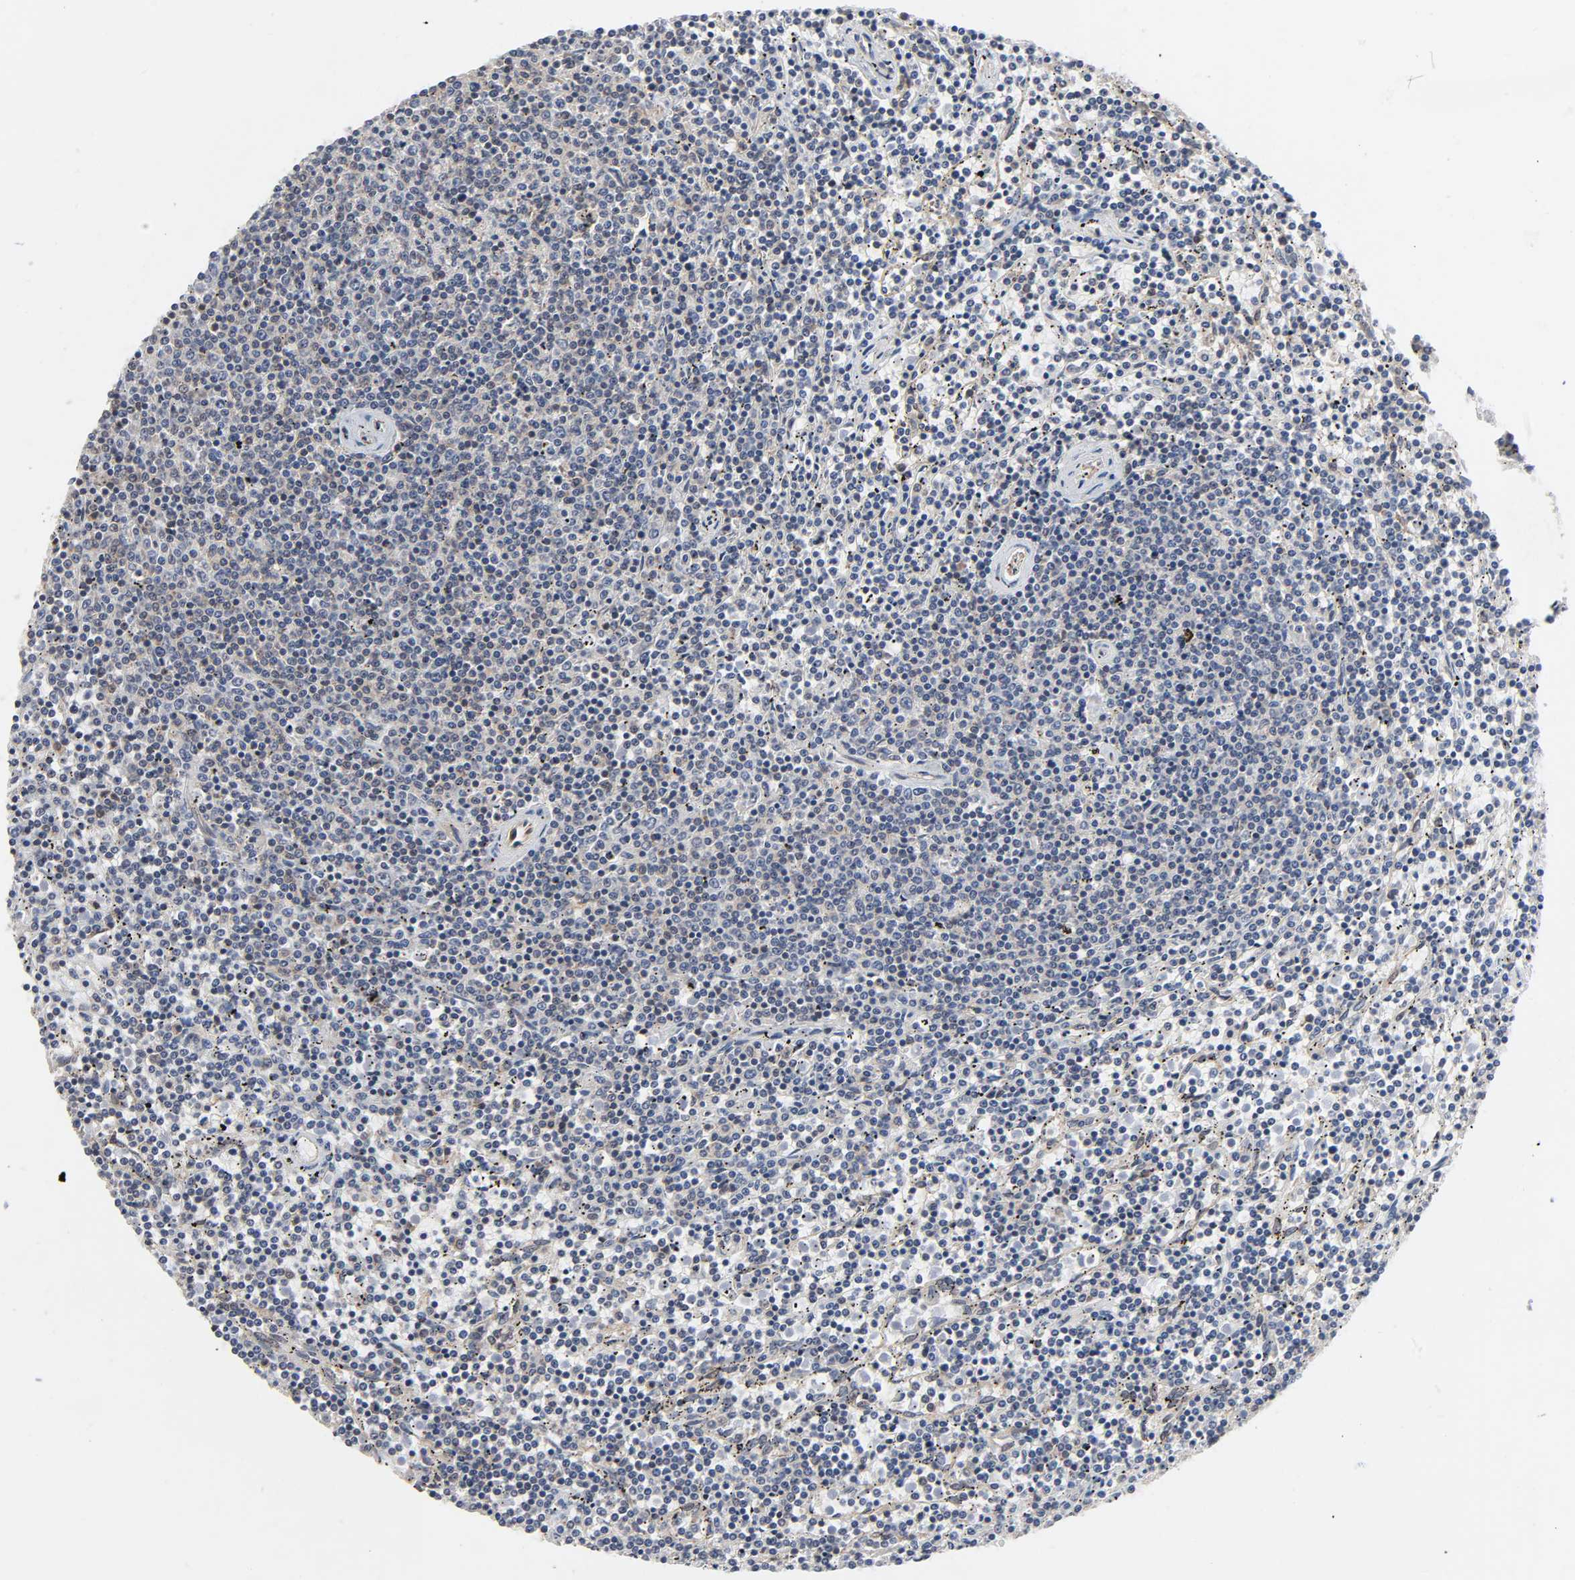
{"staining": {"intensity": "weak", "quantity": "<25%", "location": "cytoplasmic/membranous,nuclear"}, "tissue": "lymphoma", "cell_type": "Tumor cells", "image_type": "cancer", "snomed": [{"axis": "morphology", "description": "Malignant lymphoma, non-Hodgkin's type, Low grade"}, {"axis": "topography", "description": "Spleen"}], "caption": "Immunohistochemistry (IHC) histopathology image of lymphoma stained for a protein (brown), which demonstrates no staining in tumor cells.", "gene": "DDX10", "patient": {"sex": "female", "age": 50}}